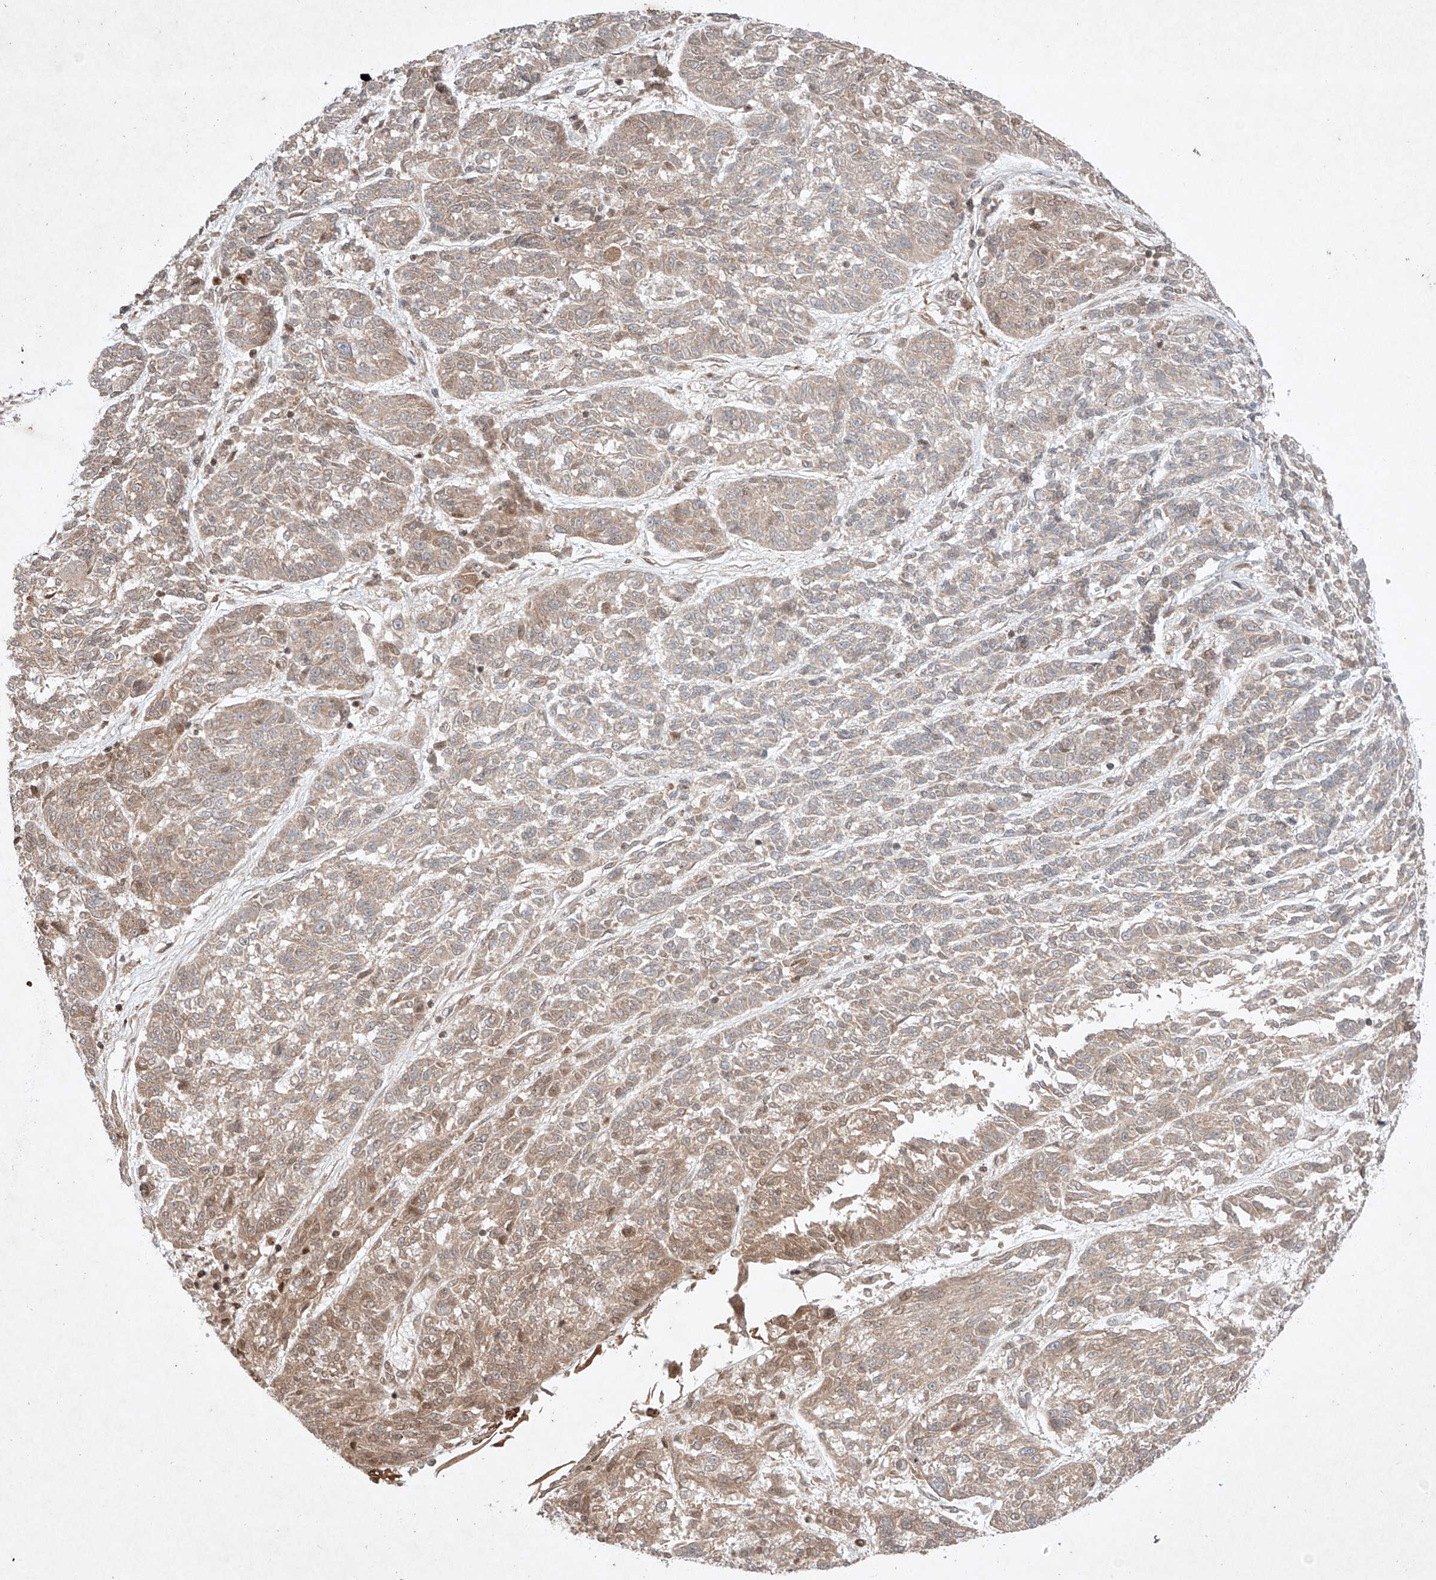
{"staining": {"intensity": "weak", "quantity": "25%-75%", "location": "cytoplasmic/membranous"}, "tissue": "melanoma", "cell_type": "Tumor cells", "image_type": "cancer", "snomed": [{"axis": "morphology", "description": "Malignant melanoma, NOS"}, {"axis": "topography", "description": "Skin"}], "caption": "Brown immunohistochemical staining in malignant melanoma shows weak cytoplasmic/membranous positivity in about 25%-75% of tumor cells. The protein is stained brown, and the nuclei are stained in blue (DAB (3,3'-diaminobenzidine) IHC with brightfield microscopy, high magnification).", "gene": "RNF31", "patient": {"sex": "male", "age": 53}}